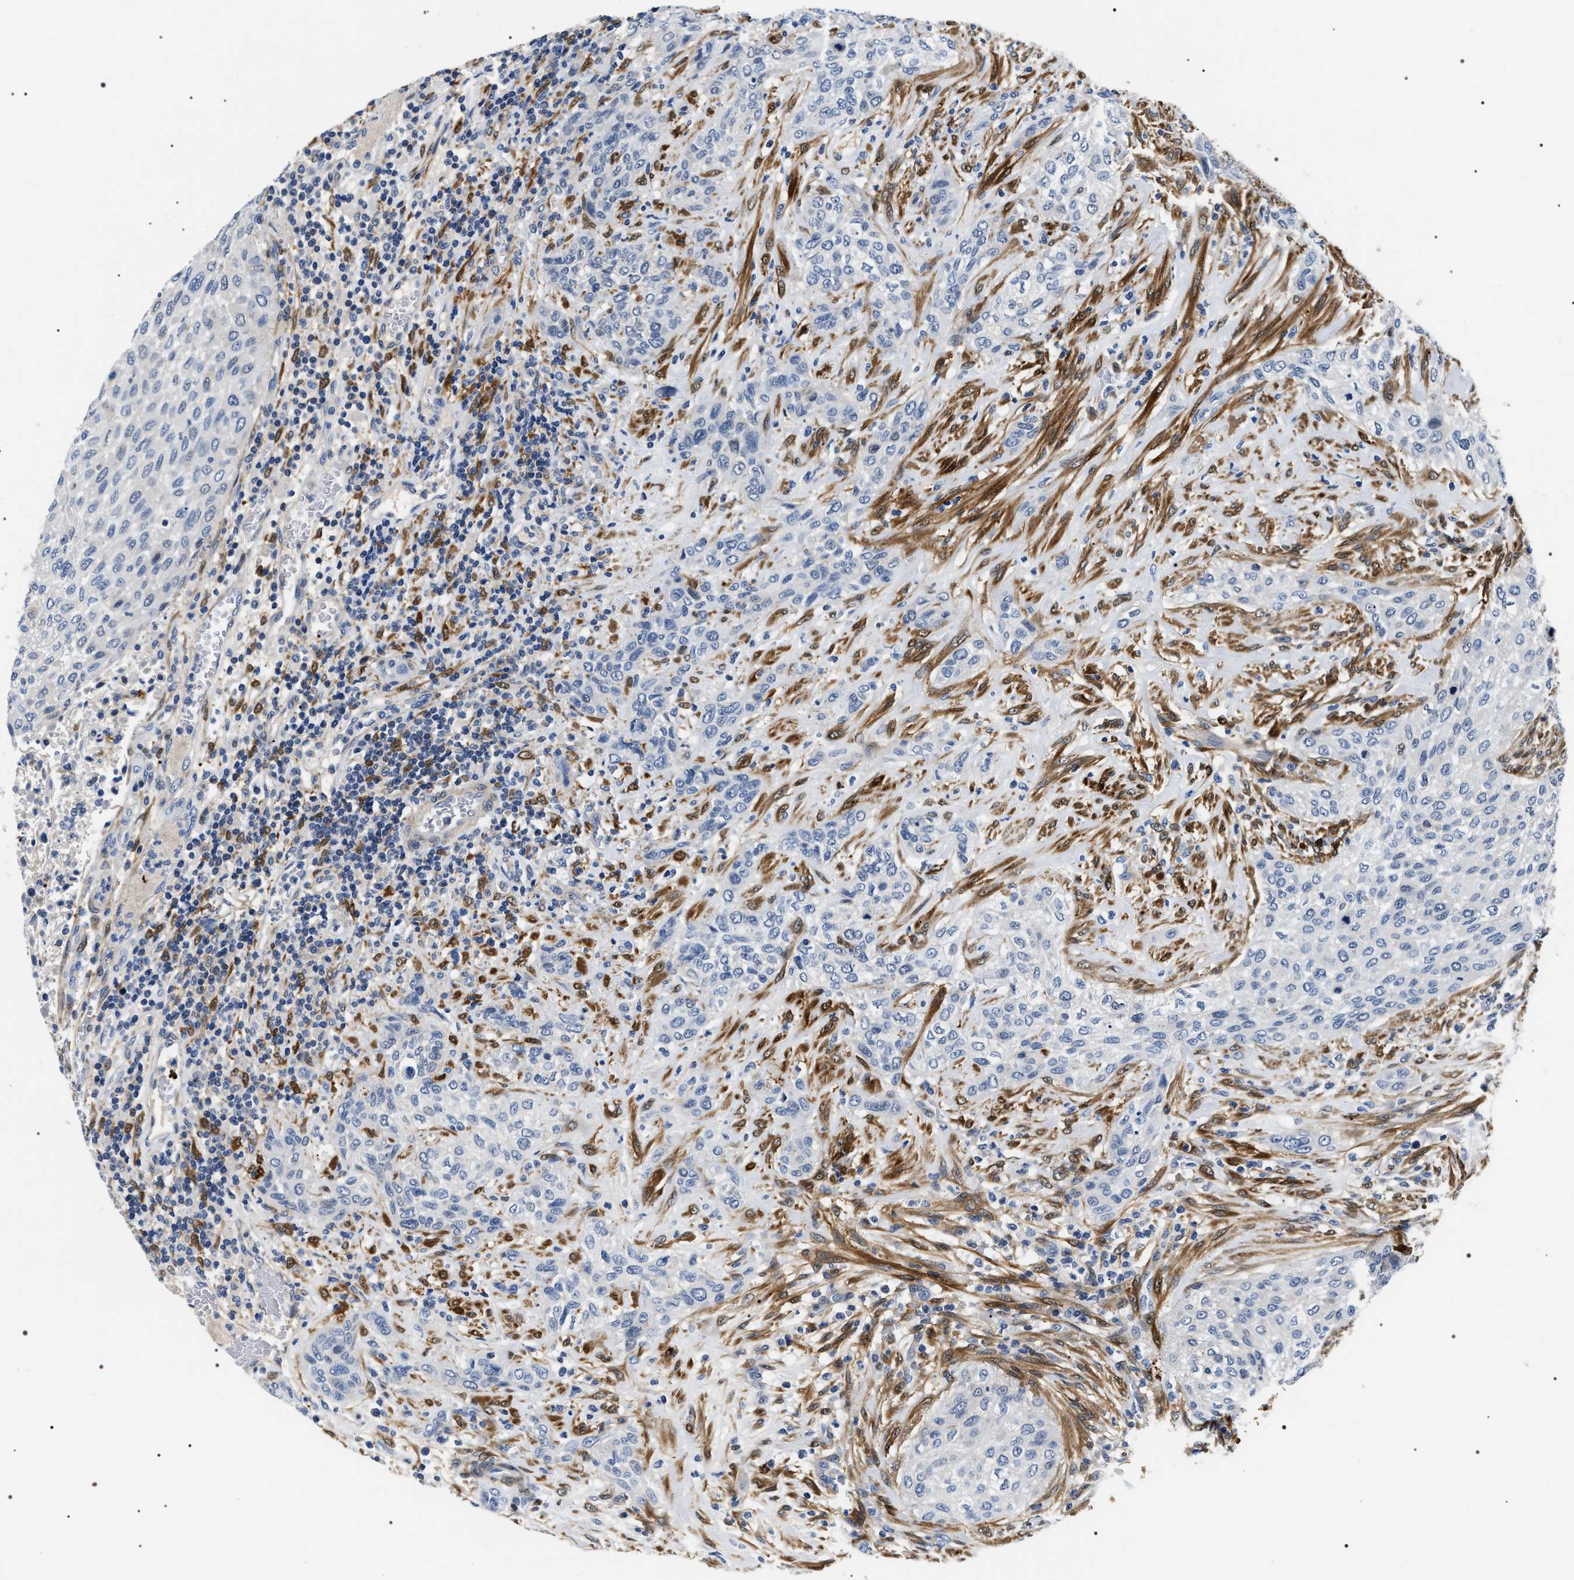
{"staining": {"intensity": "negative", "quantity": "none", "location": "none"}, "tissue": "urothelial cancer", "cell_type": "Tumor cells", "image_type": "cancer", "snomed": [{"axis": "morphology", "description": "Urothelial carcinoma, Low grade"}, {"axis": "morphology", "description": "Urothelial carcinoma, High grade"}, {"axis": "topography", "description": "Urinary bladder"}], "caption": "This is an immunohistochemistry micrograph of human urothelial carcinoma (high-grade). There is no positivity in tumor cells.", "gene": "BAG2", "patient": {"sex": "male", "age": 35}}